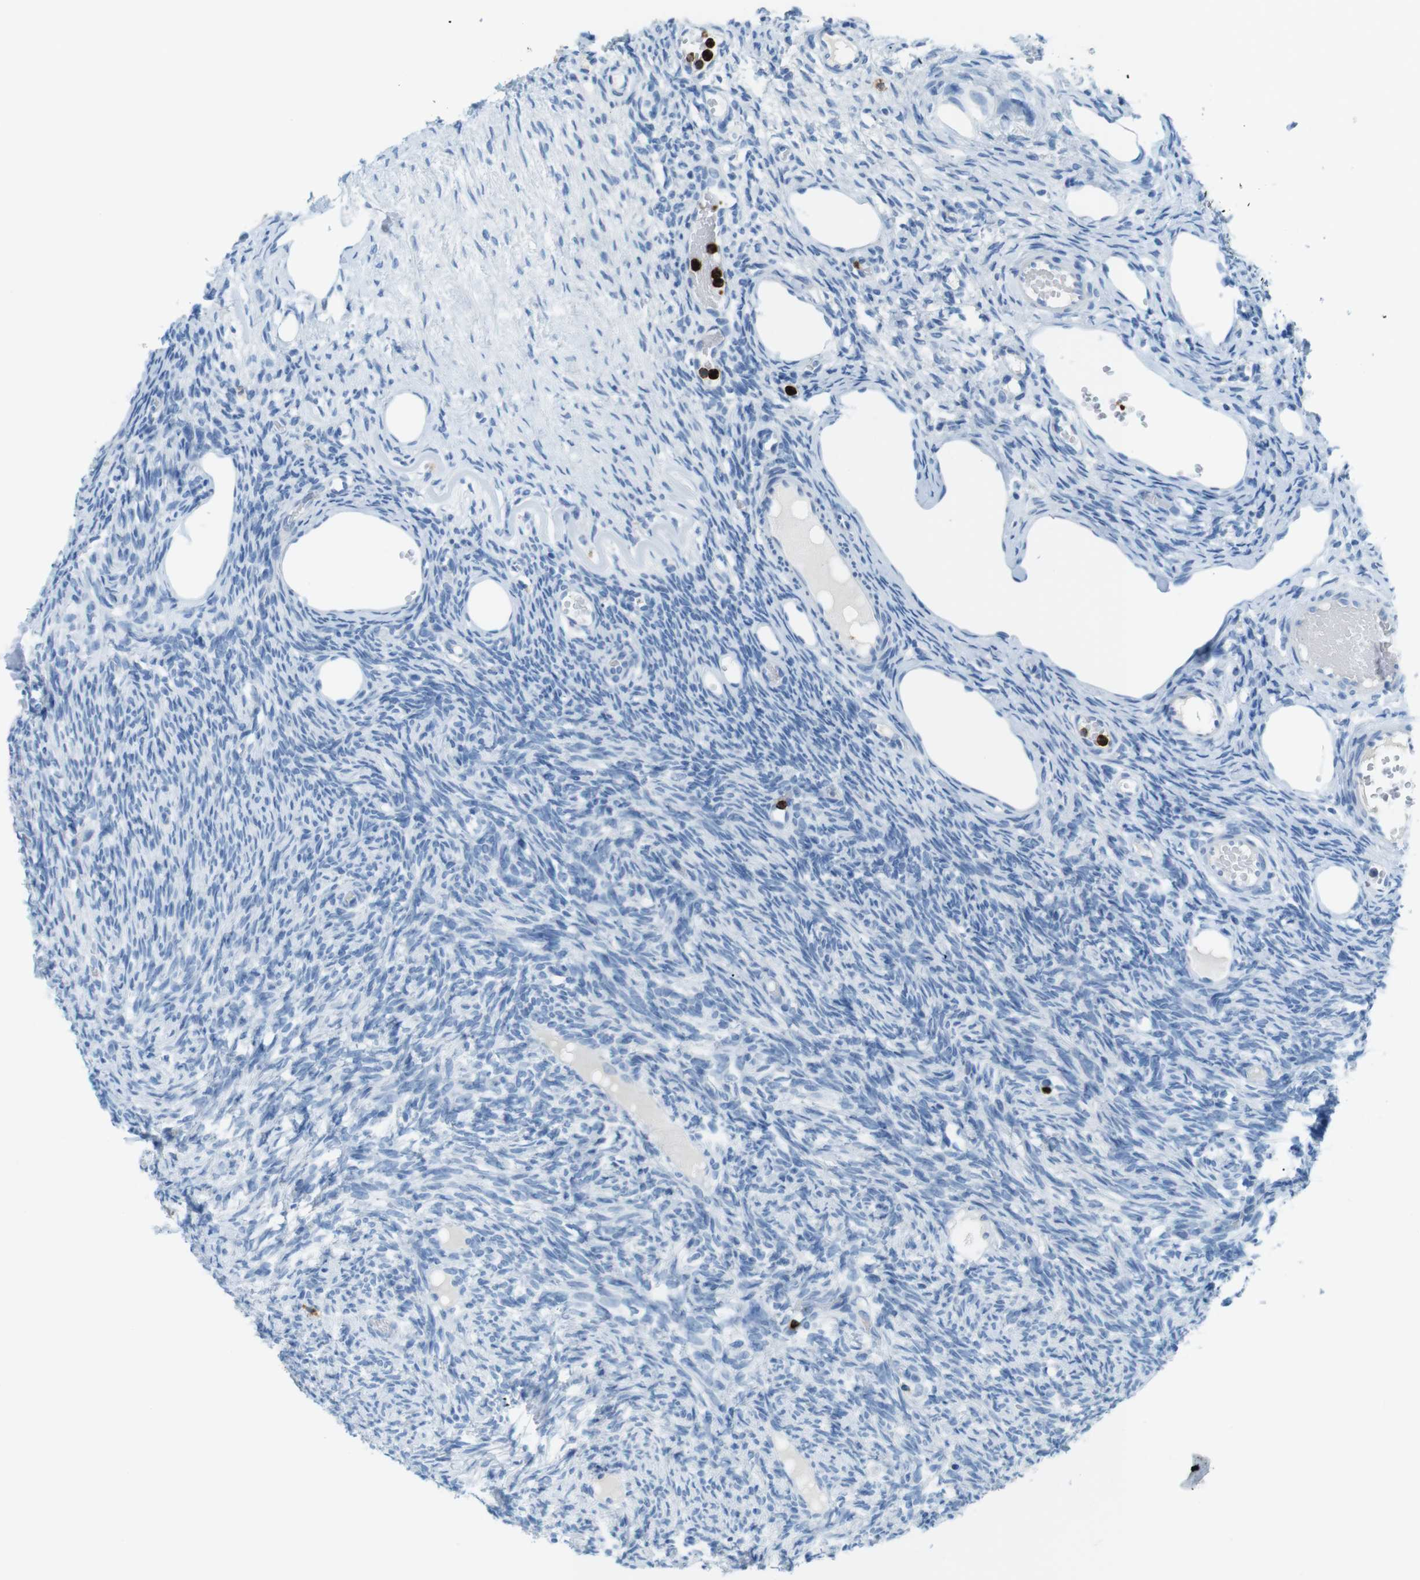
{"staining": {"intensity": "negative", "quantity": "none", "location": "none"}, "tissue": "ovary", "cell_type": "Follicle cells", "image_type": "normal", "snomed": [{"axis": "morphology", "description": "Normal tissue, NOS"}, {"axis": "topography", "description": "Ovary"}], "caption": "The image reveals no significant positivity in follicle cells of ovary.", "gene": "MCEMP1", "patient": {"sex": "female", "age": 33}}